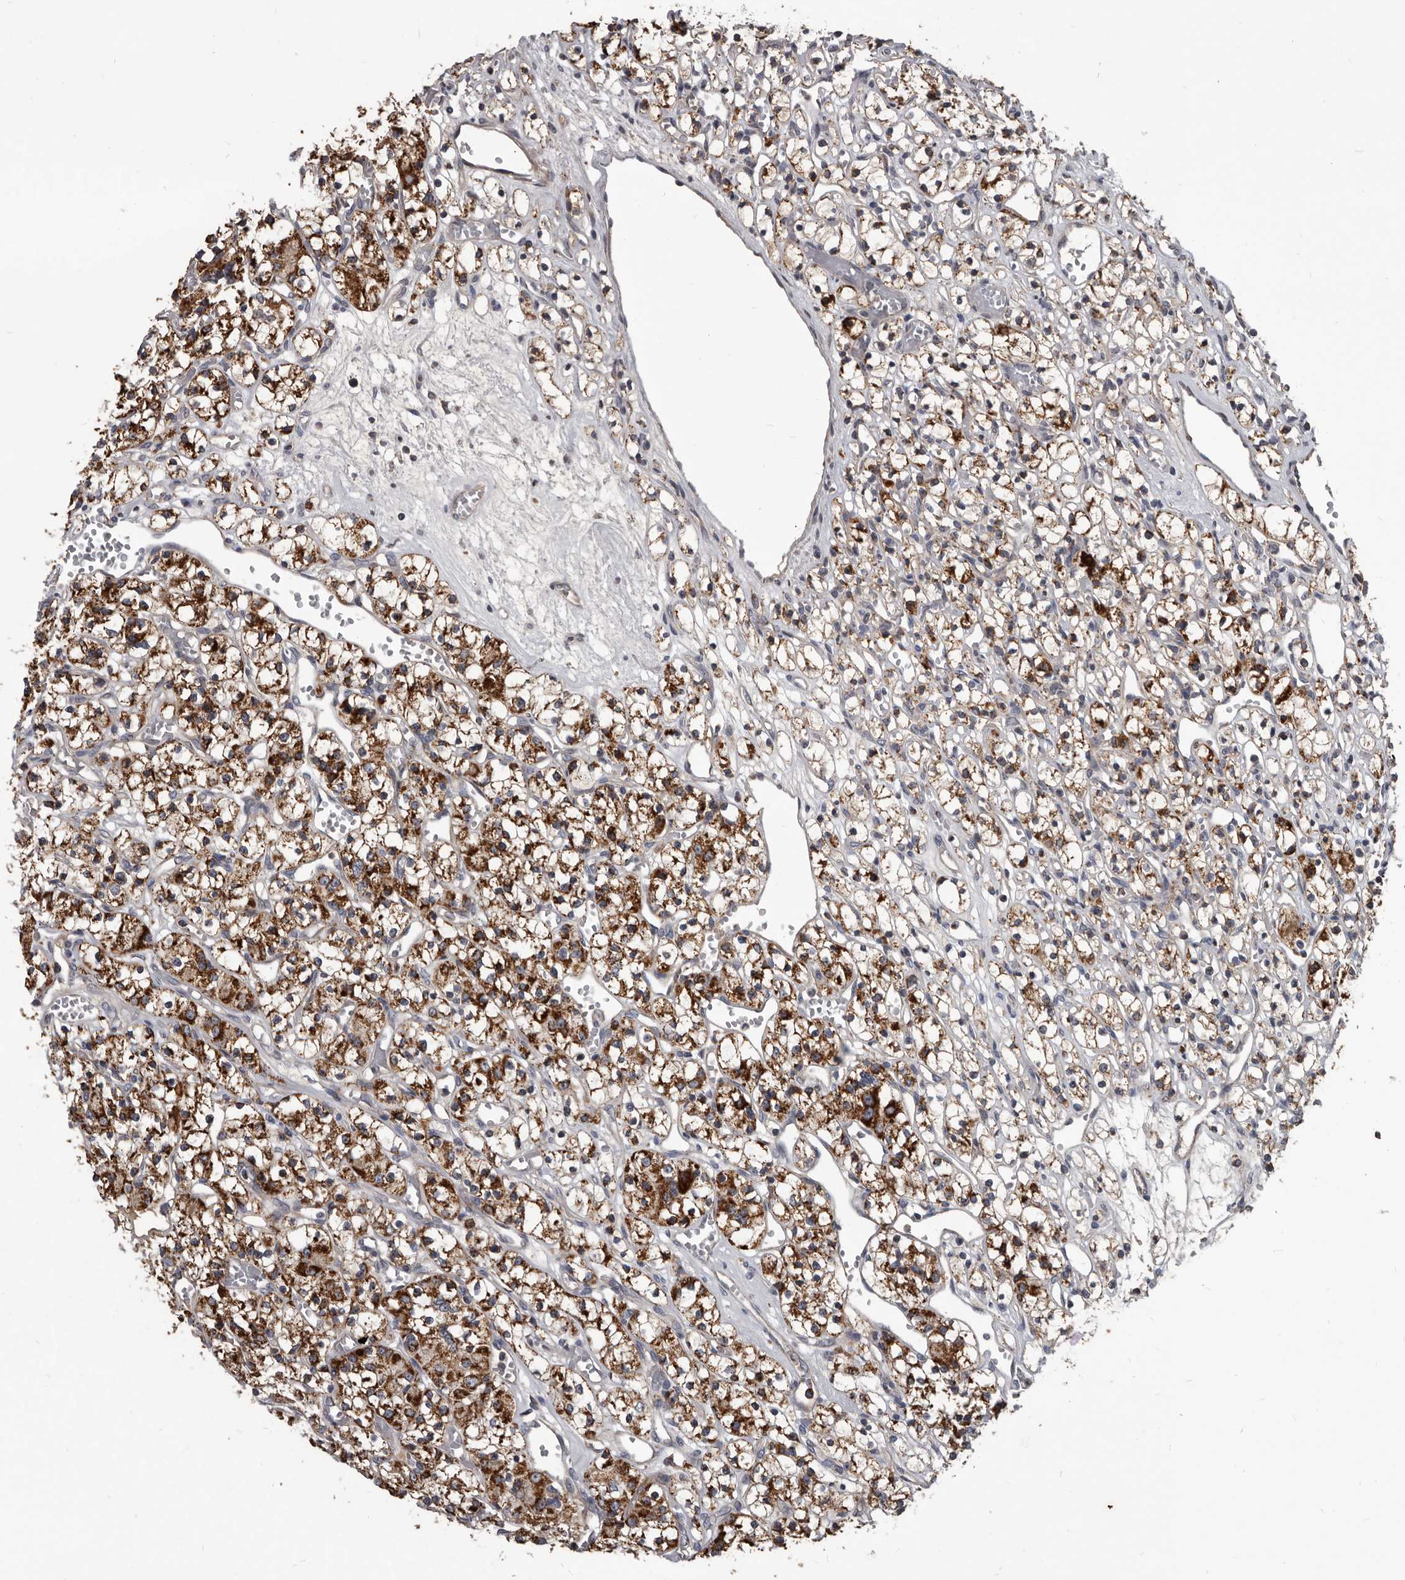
{"staining": {"intensity": "strong", "quantity": ">75%", "location": "cytoplasmic/membranous"}, "tissue": "renal cancer", "cell_type": "Tumor cells", "image_type": "cancer", "snomed": [{"axis": "morphology", "description": "Adenocarcinoma, NOS"}, {"axis": "topography", "description": "Kidney"}], "caption": "The micrograph exhibits staining of renal cancer (adenocarcinoma), revealing strong cytoplasmic/membranous protein staining (brown color) within tumor cells.", "gene": "ALDH5A1", "patient": {"sex": "female", "age": 59}}